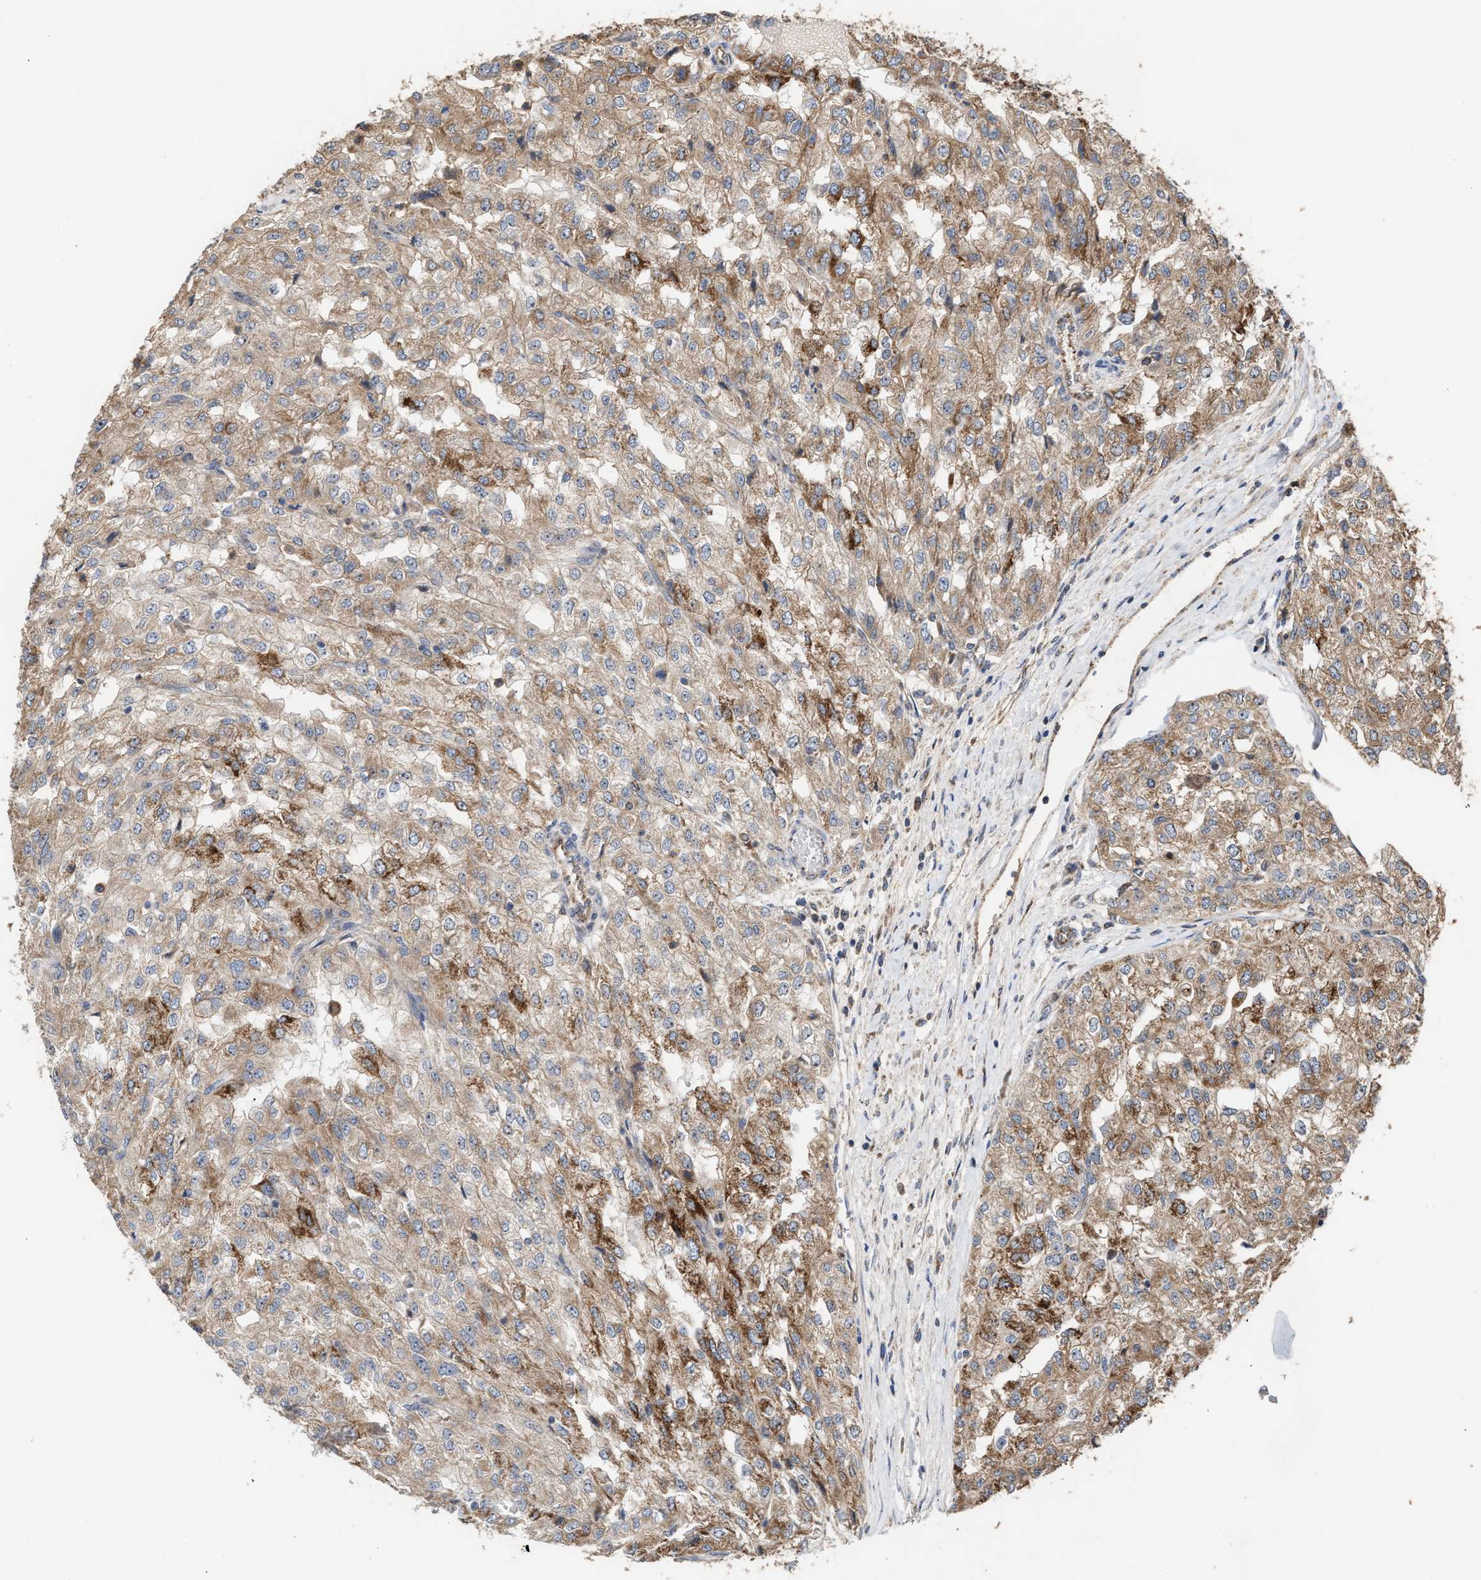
{"staining": {"intensity": "moderate", "quantity": ">75%", "location": "cytoplasmic/membranous"}, "tissue": "renal cancer", "cell_type": "Tumor cells", "image_type": "cancer", "snomed": [{"axis": "morphology", "description": "Adenocarcinoma, NOS"}, {"axis": "topography", "description": "Kidney"}], "caption": "Immunohistochemistry (IHC) of renal adenocarcinoma reveals medium levels of moderate cytoplasmic/membranous positivity in approximately >75% of tumor cells.", "gene": "EXOSC2", "patient": {"sex": "female", "age": 54}}